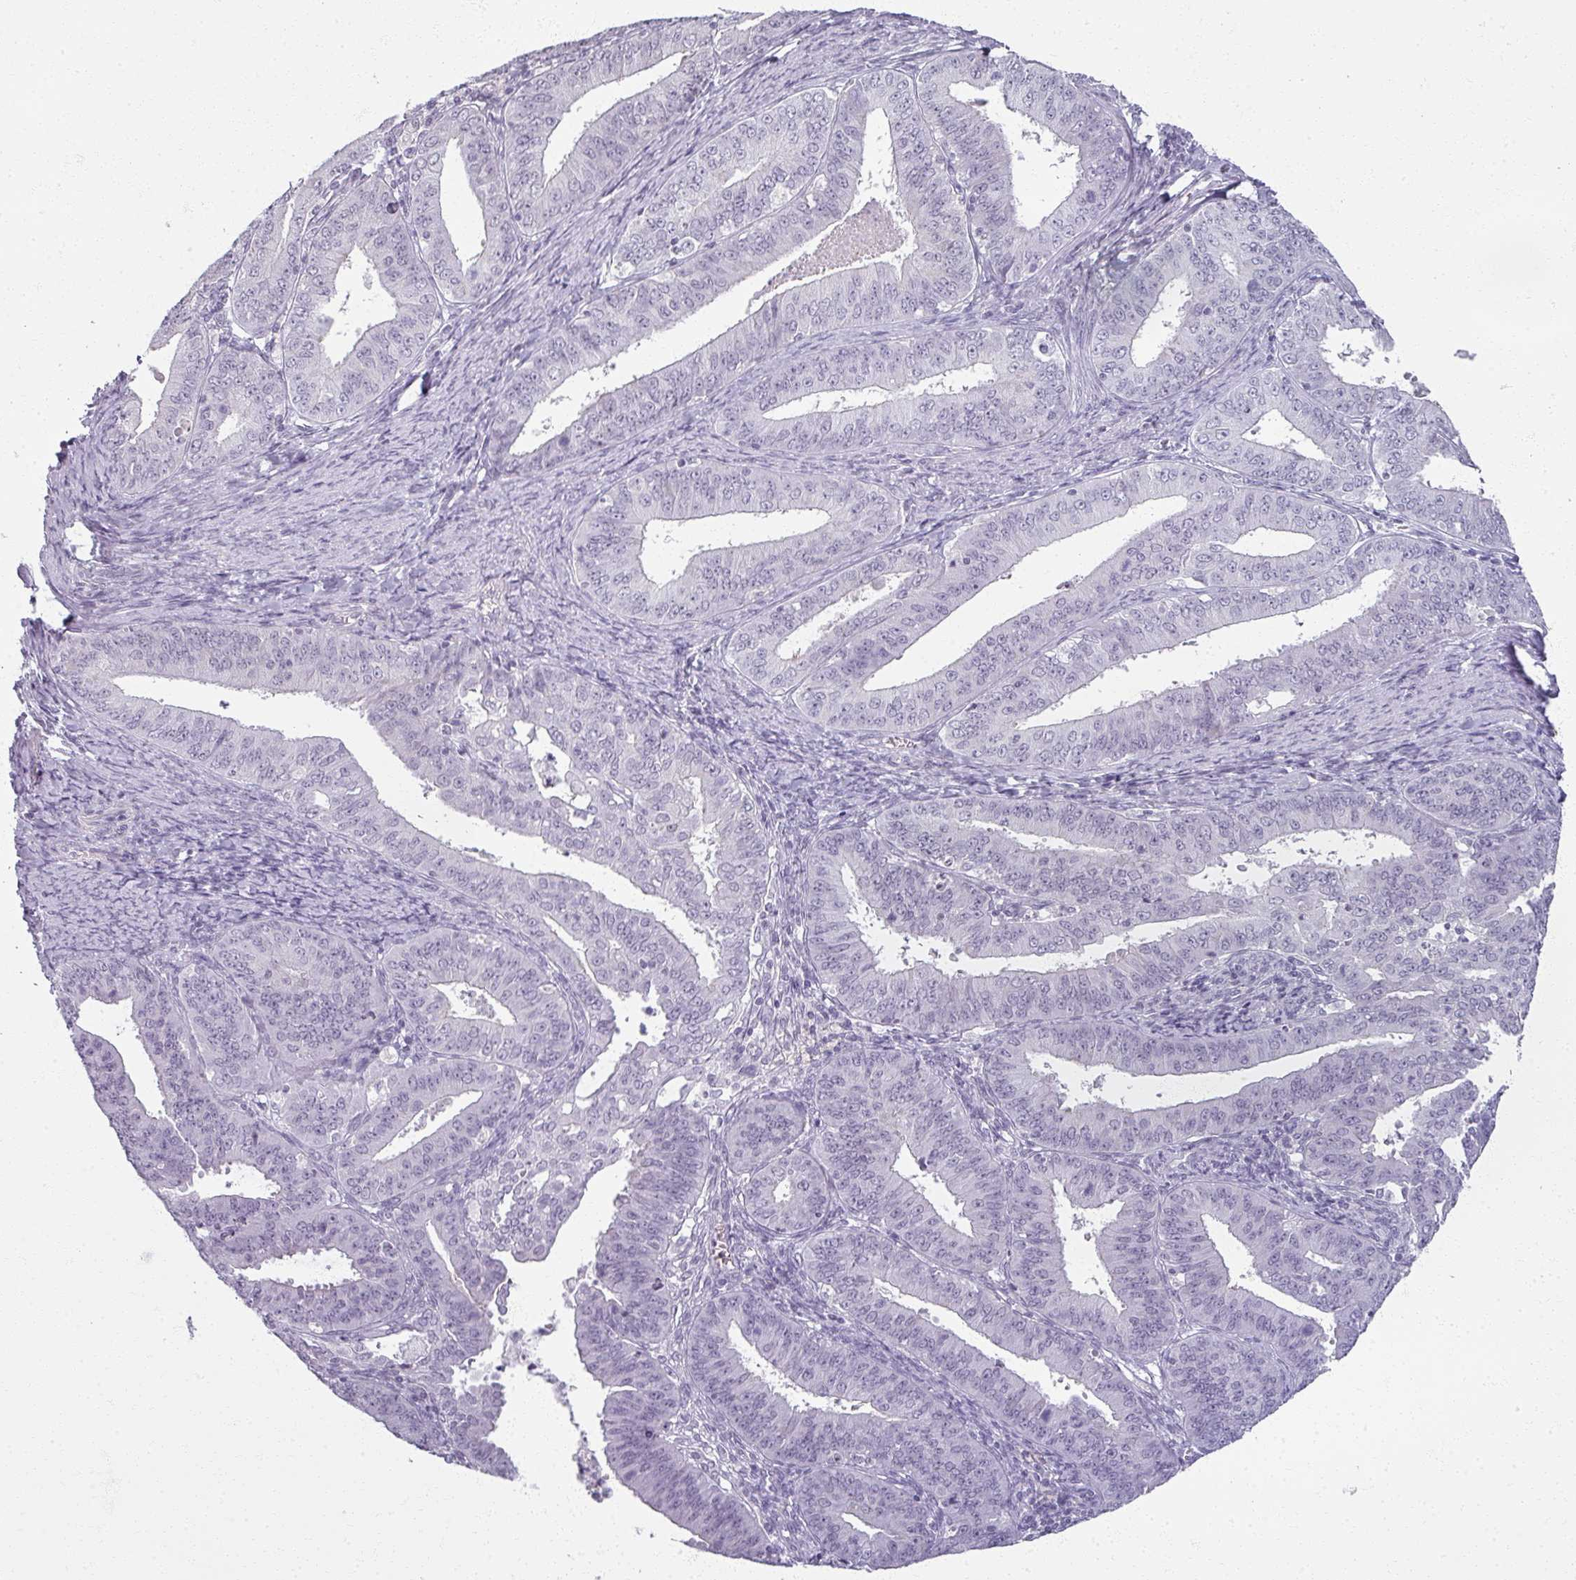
{"staining": {"intensity": "negative", "quantity": "none", "location": "none"}, "tissue": "endometrial cancer", "cell_type": "Tumor cells", "image_type": "cancer", "snomed": [{"axis": "morphology", "description": "Adenocarcinoma, NOS"}, {"axis": "topography", "description": "Endometrium"}], "caption": "This is an IHC image of endometrial cancer (adenocarcinoma). There is no staining in tumor cells.", "gene": "RFPL2", "patient": {"sex": "female", "age": 73}}